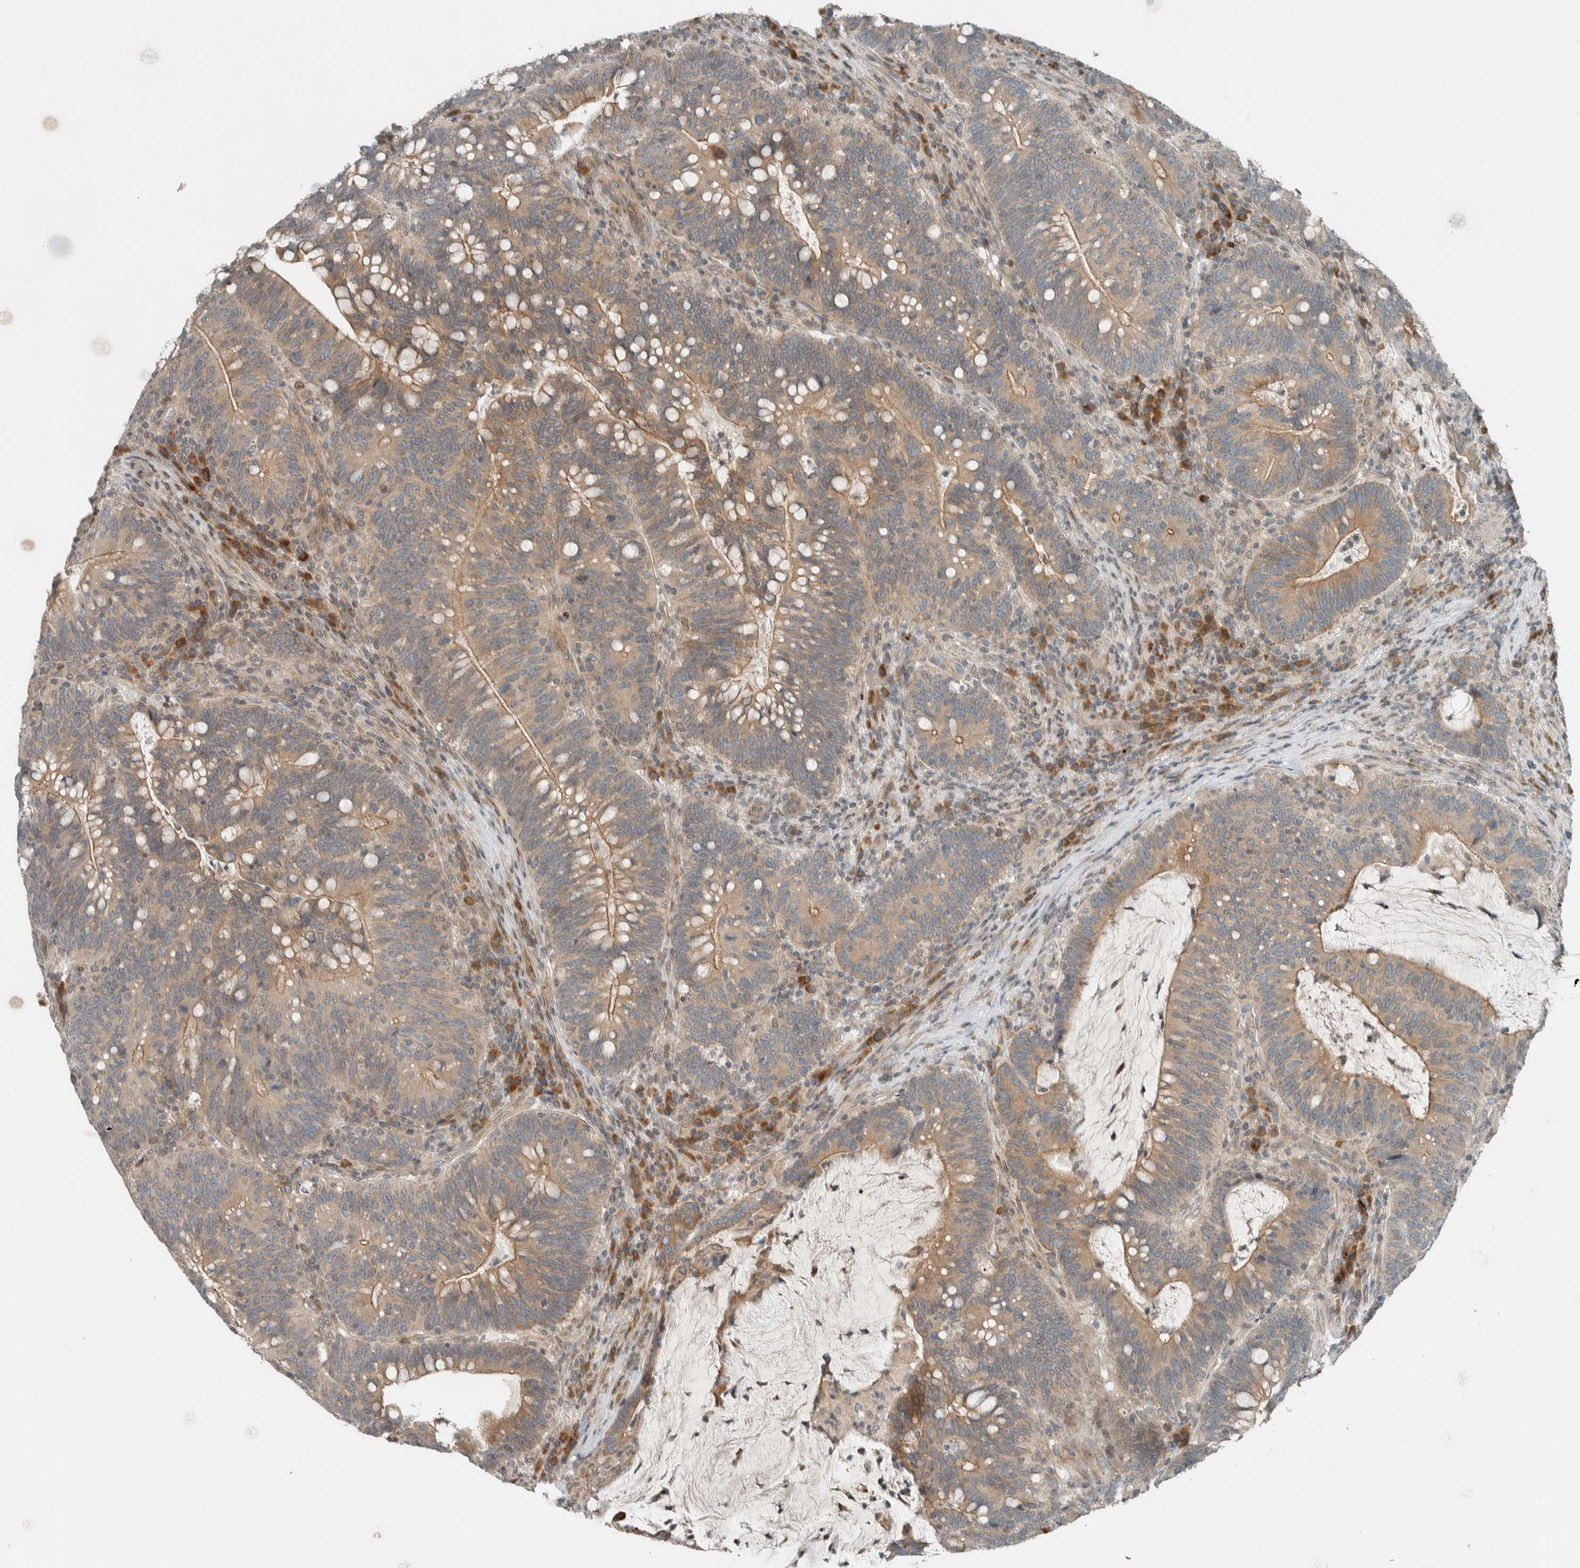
{"staining": {"intensity": "weak", "quantity": ">75%", "location": "cytoplasmic/membranous"}, "tissue": "colorectal cancer", "cell_type": "Tumor cells", "image_type": "cancer", "snomed": [{"axis": "morphology", "description": "Adenocarcinoma, NOS"}, {"axis": "topography", "description": "Colon"}], "caption": "Protein expression analysis of human colorectal cancer reveals weak cytoplasmic/membranous positivity in about >75% of tumor cells.", "gene": "SEL1L", "patient": {"sex": "female", "age": 66}}